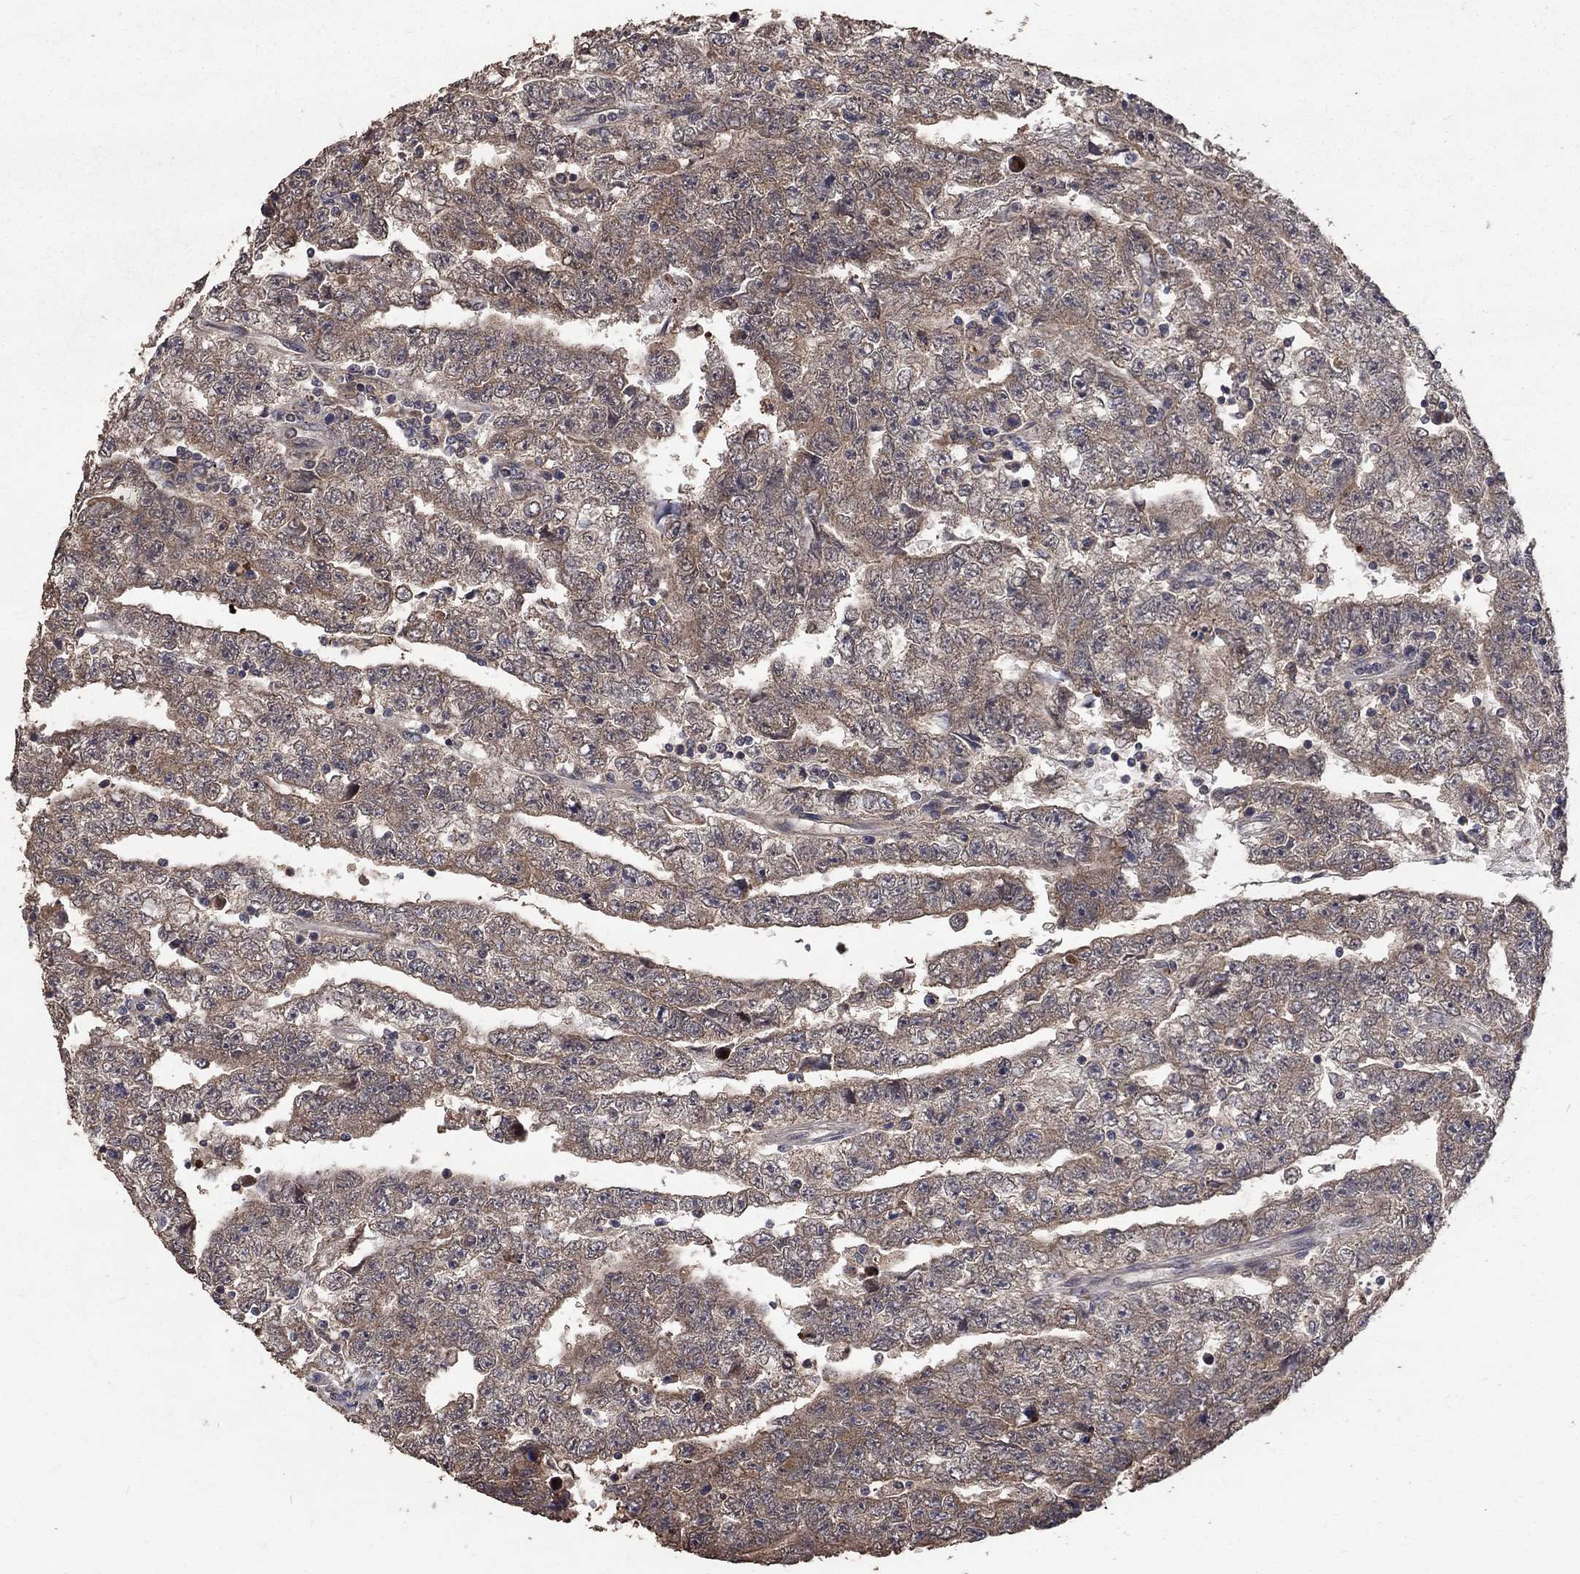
{"staining": {"intensity": "moderate", "quantity": "<25%", "location": "cytoplasmic/membranous"}, "tissue": "testis cancer", "cell_type": "Tumor cells", "image_type": "cancer", "snomed": [{"axis": "morphology", "description": "Carcinoma, Embryonal, NOS"}, {"axis": "topography", "description": "Testis"}], "caption": "A photomicrograph showing moderate cytoplasmic/membranous expression in approximately <25% of tumor cells in embryonal carcinoma (testis), as visualized by brown immunohistochemical staining.", "gene": "C17orf75", "patient": {"sex": "male", "age": 25}}